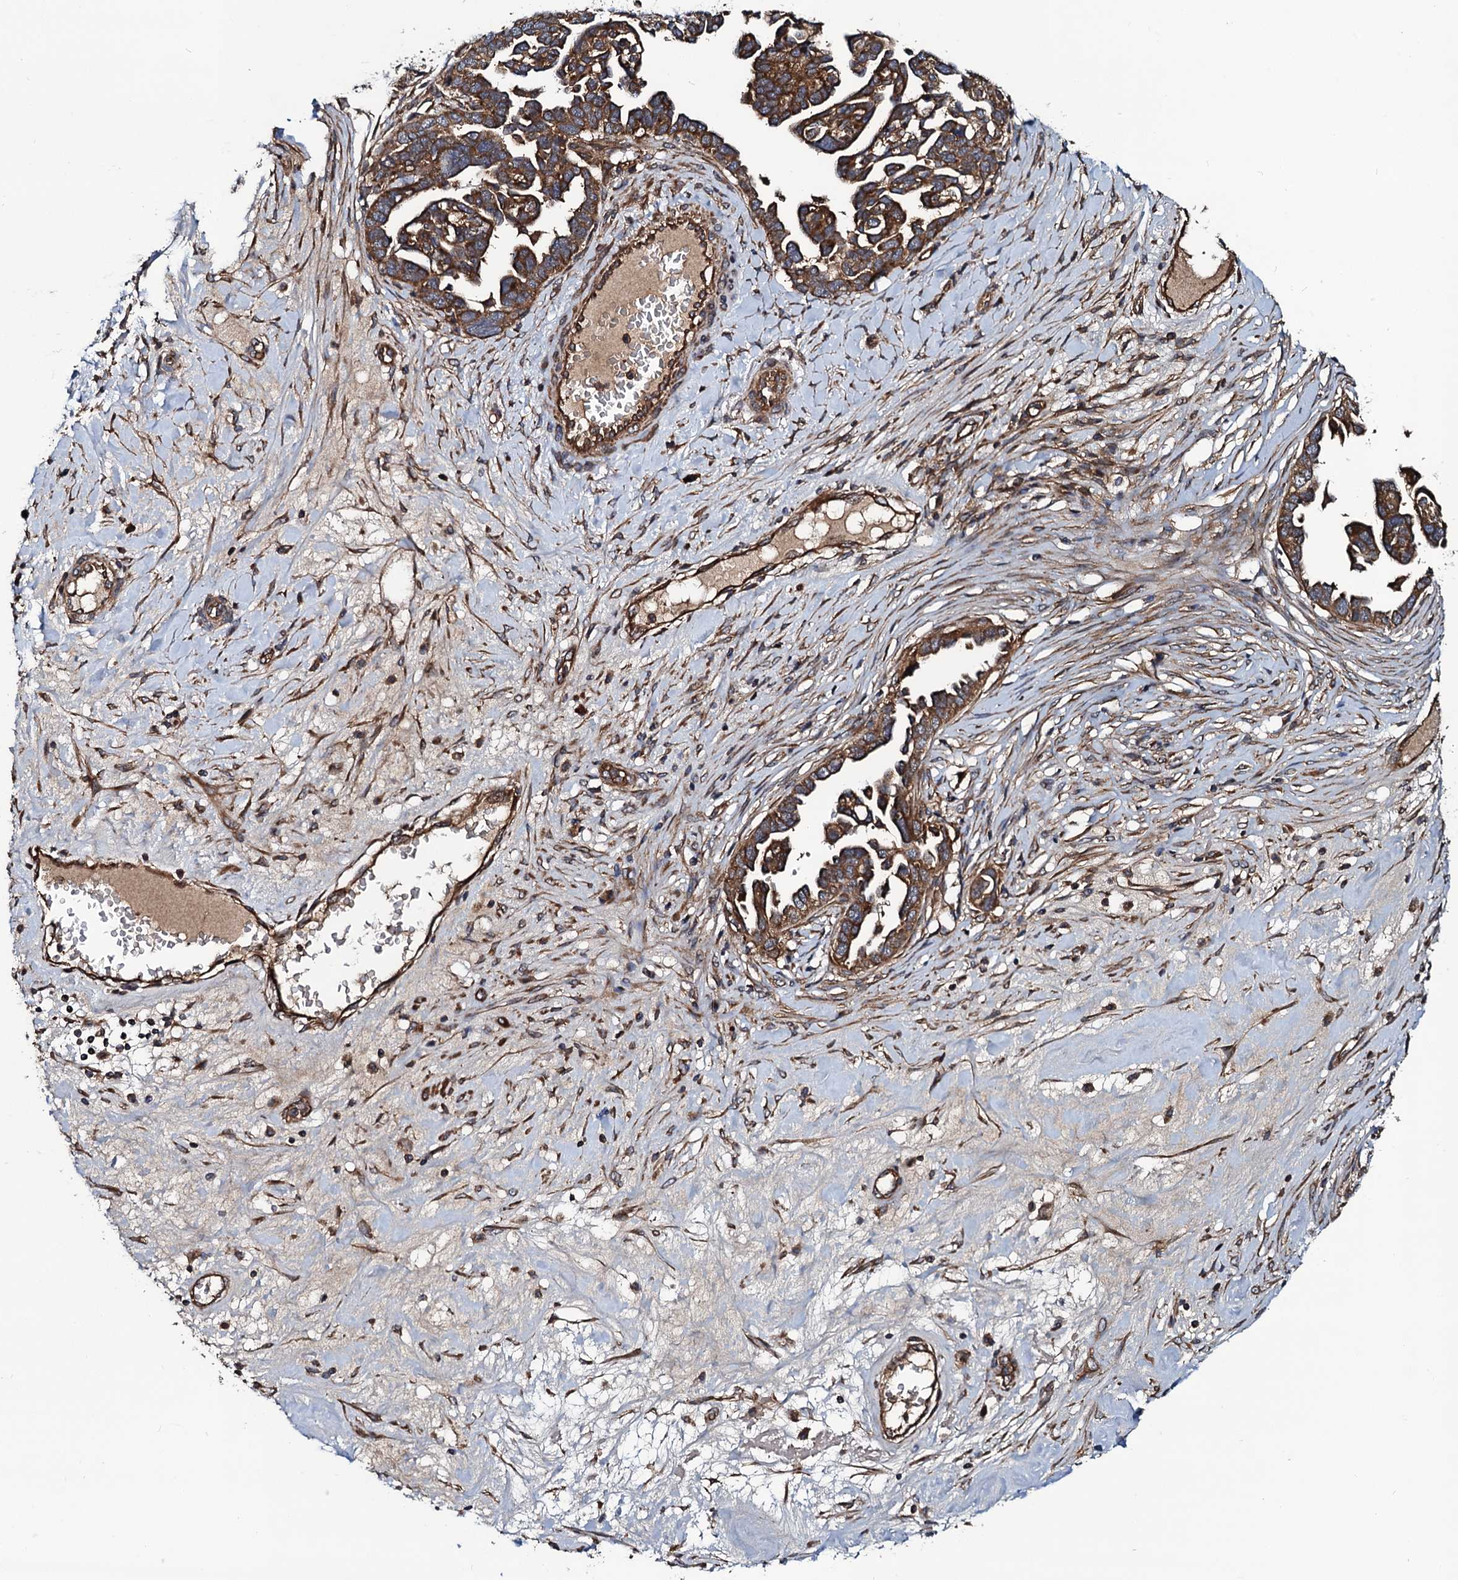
{"staining": {"intensity": "strong", "quantity": ">75%", "location": "cytoplasmic/membranous"}, "tissue": "ovarian cancer", "cell_type": "Tumor cells", "image_type": "cancer", "snomed": [{"axis": "morphology", "description": "Cystadenocarcinoma, serous, NOS"}, {"axis": "topography", "description": "Ovary"}], "caption": "Ovarian cancer (serous cystadenocarcinoma) was stained to show a protein in brown. There is high levels of strong cytoplasmic/membranous expression in approximately >75% of tumor cells.", "gene": "NEK1", "patient": {"sex": "female", "age": 54}}